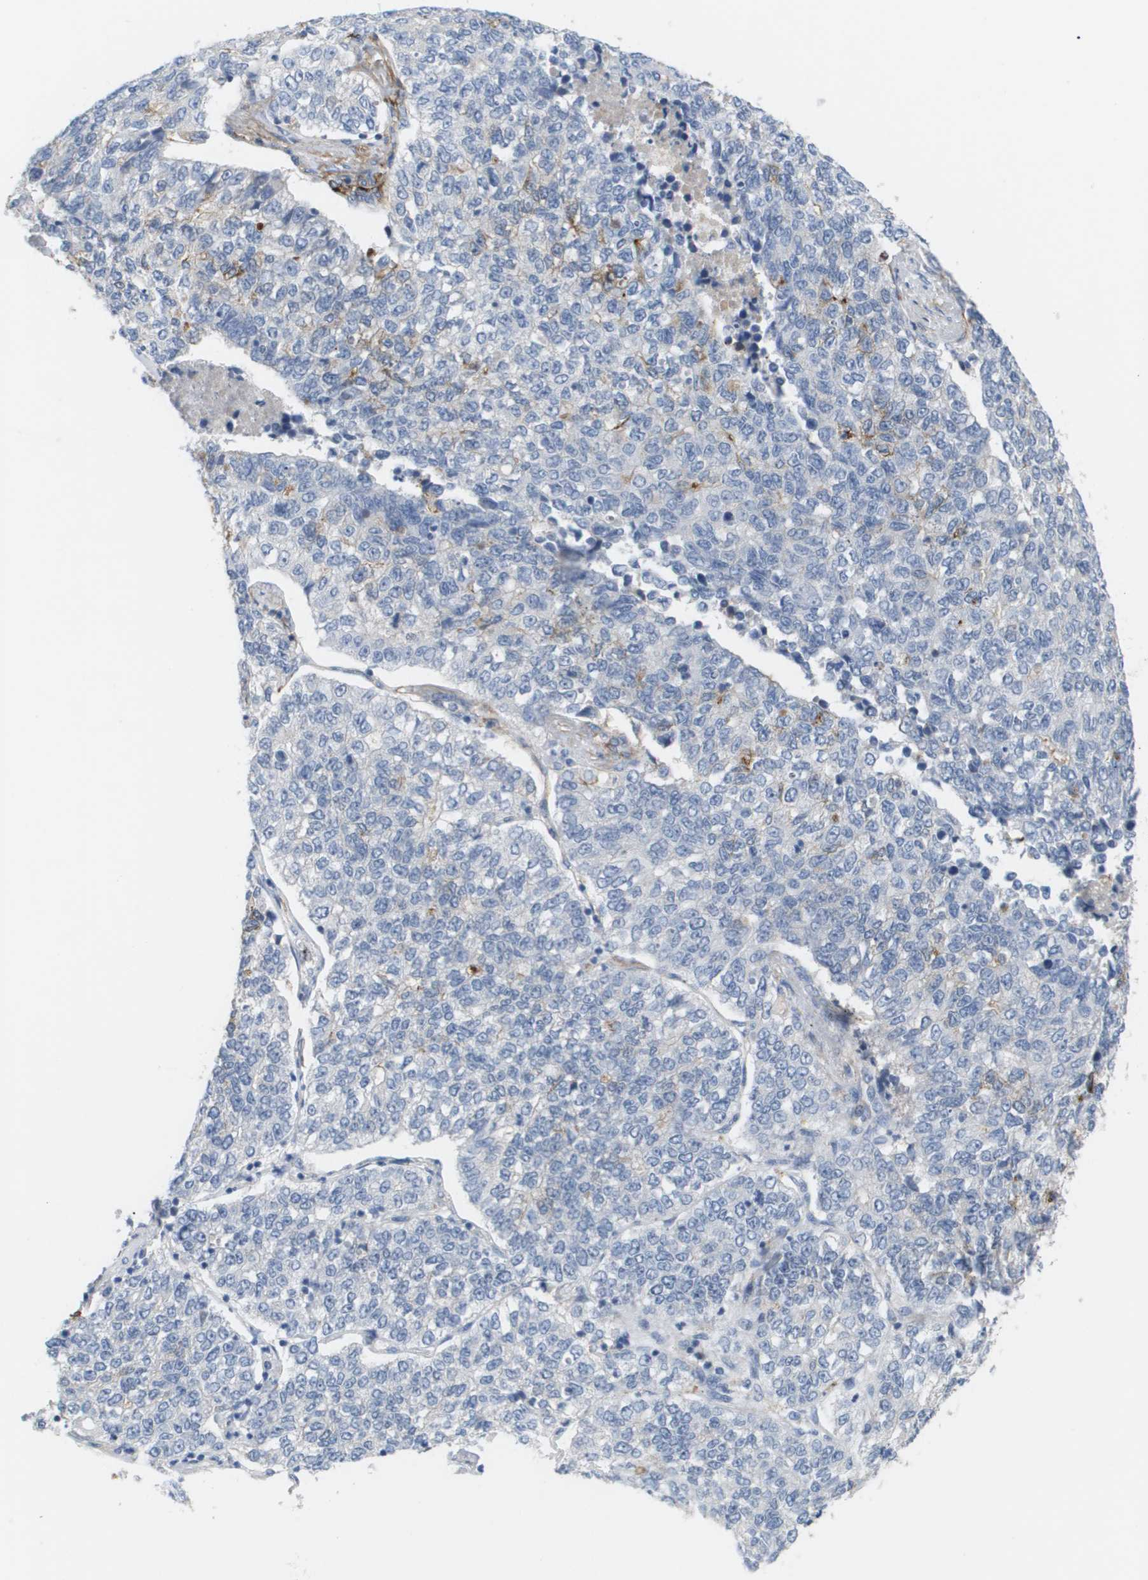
{"staining": {"intensity": "negative", "quantity": "none", "location": "none"}, "tissue": "lung cancer", "cell_type": "Tumor cells", "image_type": "cancer", "snomed": [{"axis": "morphology", "description": "Adenocarcinoma, NOS"}, {"axis": "topography", "description": "Lung"}], "caption": "The image shows no significant staining in tumor cells of lung cancer (adenocarcinoma). The staining was performed using DAB (3,3'-diaminobenzidine) to visualize the protein expression in brown, while the nuclei were stained in blue with hematoxylin (Magnification: 20x).", "gene": "ANGPT2", "patient": {"sex": "male", "age": 49}}